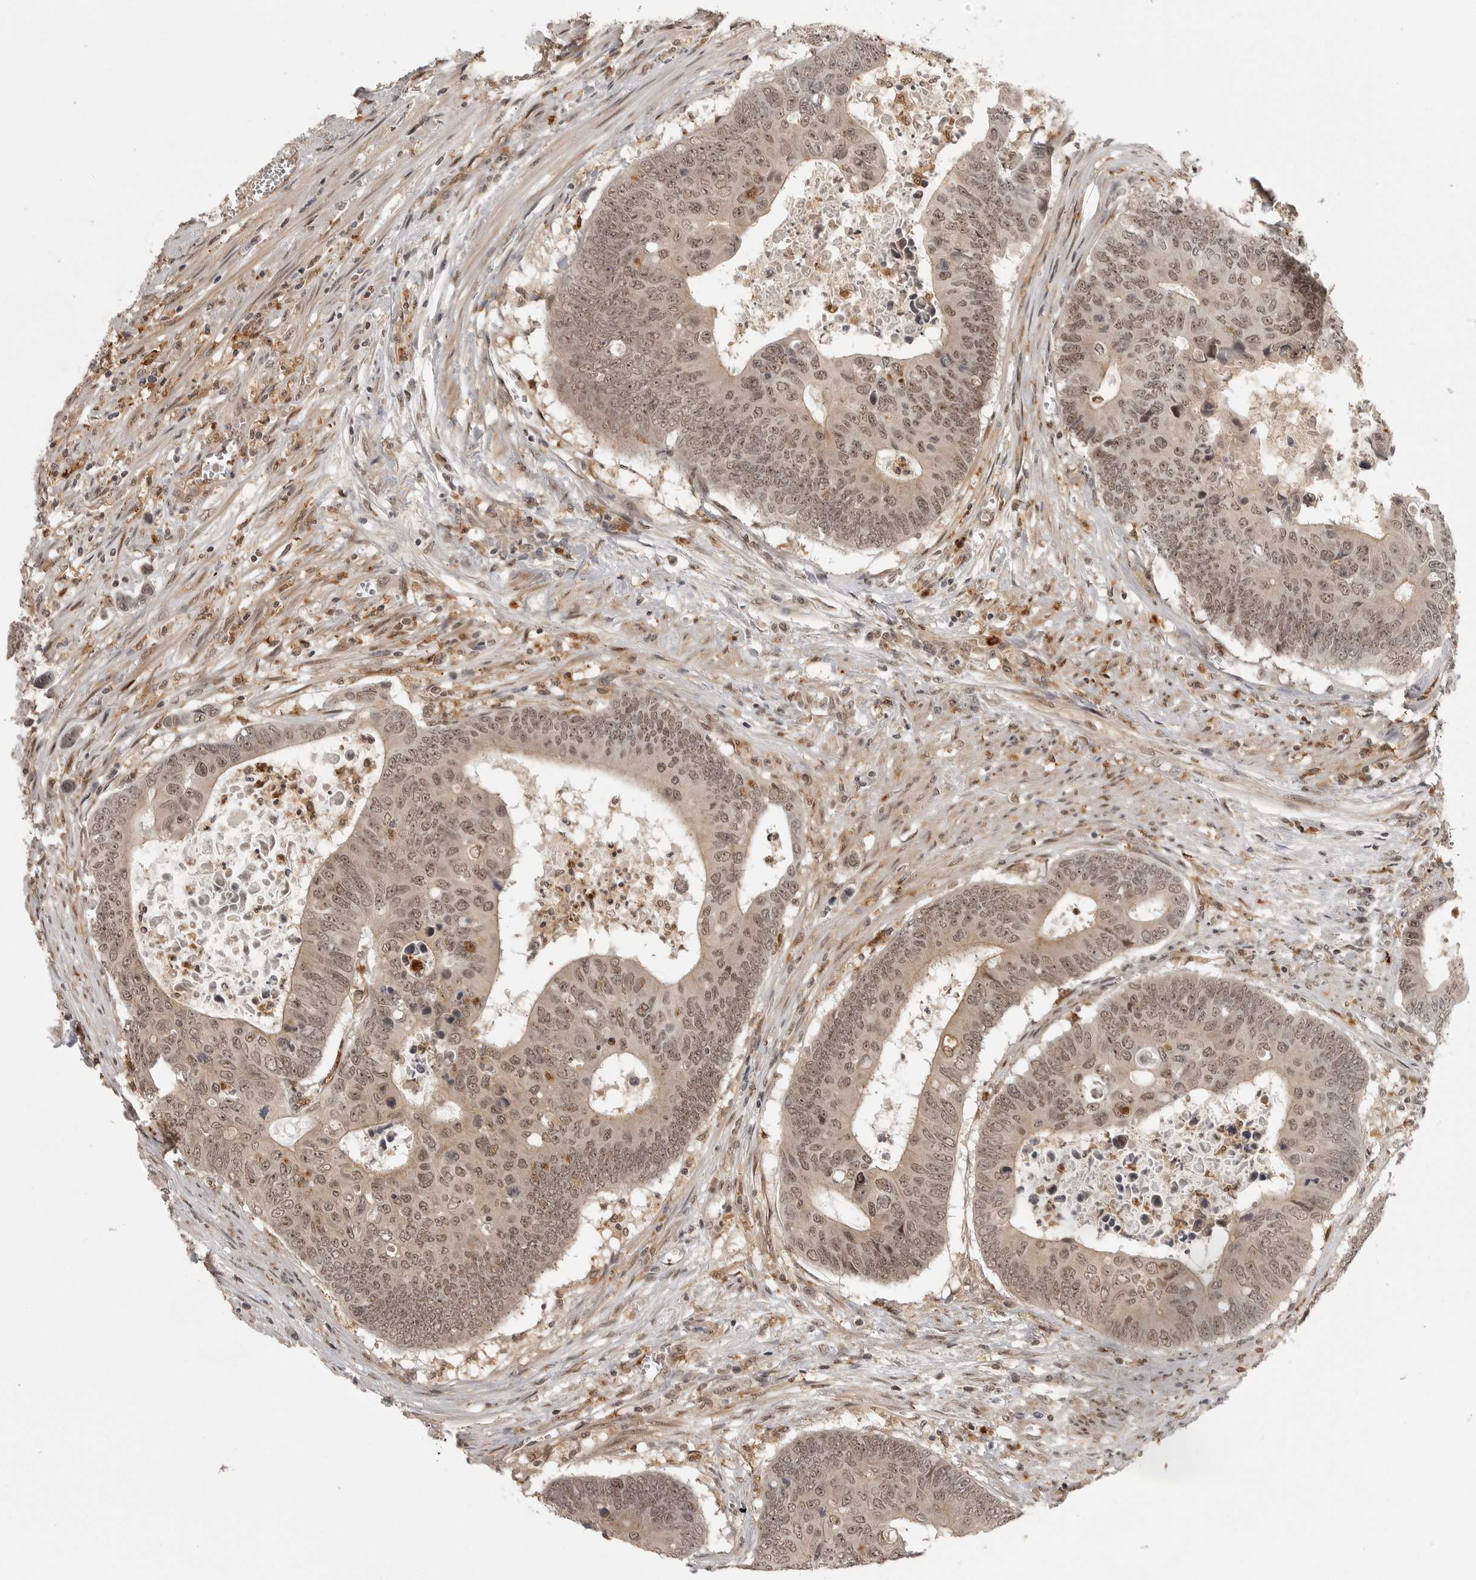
{"staining": {"intensity": "moderate", "quantity": ">75%", "location": "cytoplasmic/membranous,nuclear"}, "tissue": "colorectal cancer", "cell_type": "Tumor cells", "image_type": "cancer", "snomed": [{"axis": "morphology", "description": "Adenocarcinoma, NOS"}, {"axis": "topography", "description": "Colon"}], "caption": "This photomicrograph displays immunohistochemistry staining of colorectal cancer, with medium moderate cytoplasmic/membranous and nuclear expression in approximately >75% of tumor cells.", "gene": "PEG3", "patient": {"sex": "male", "age": 87}}